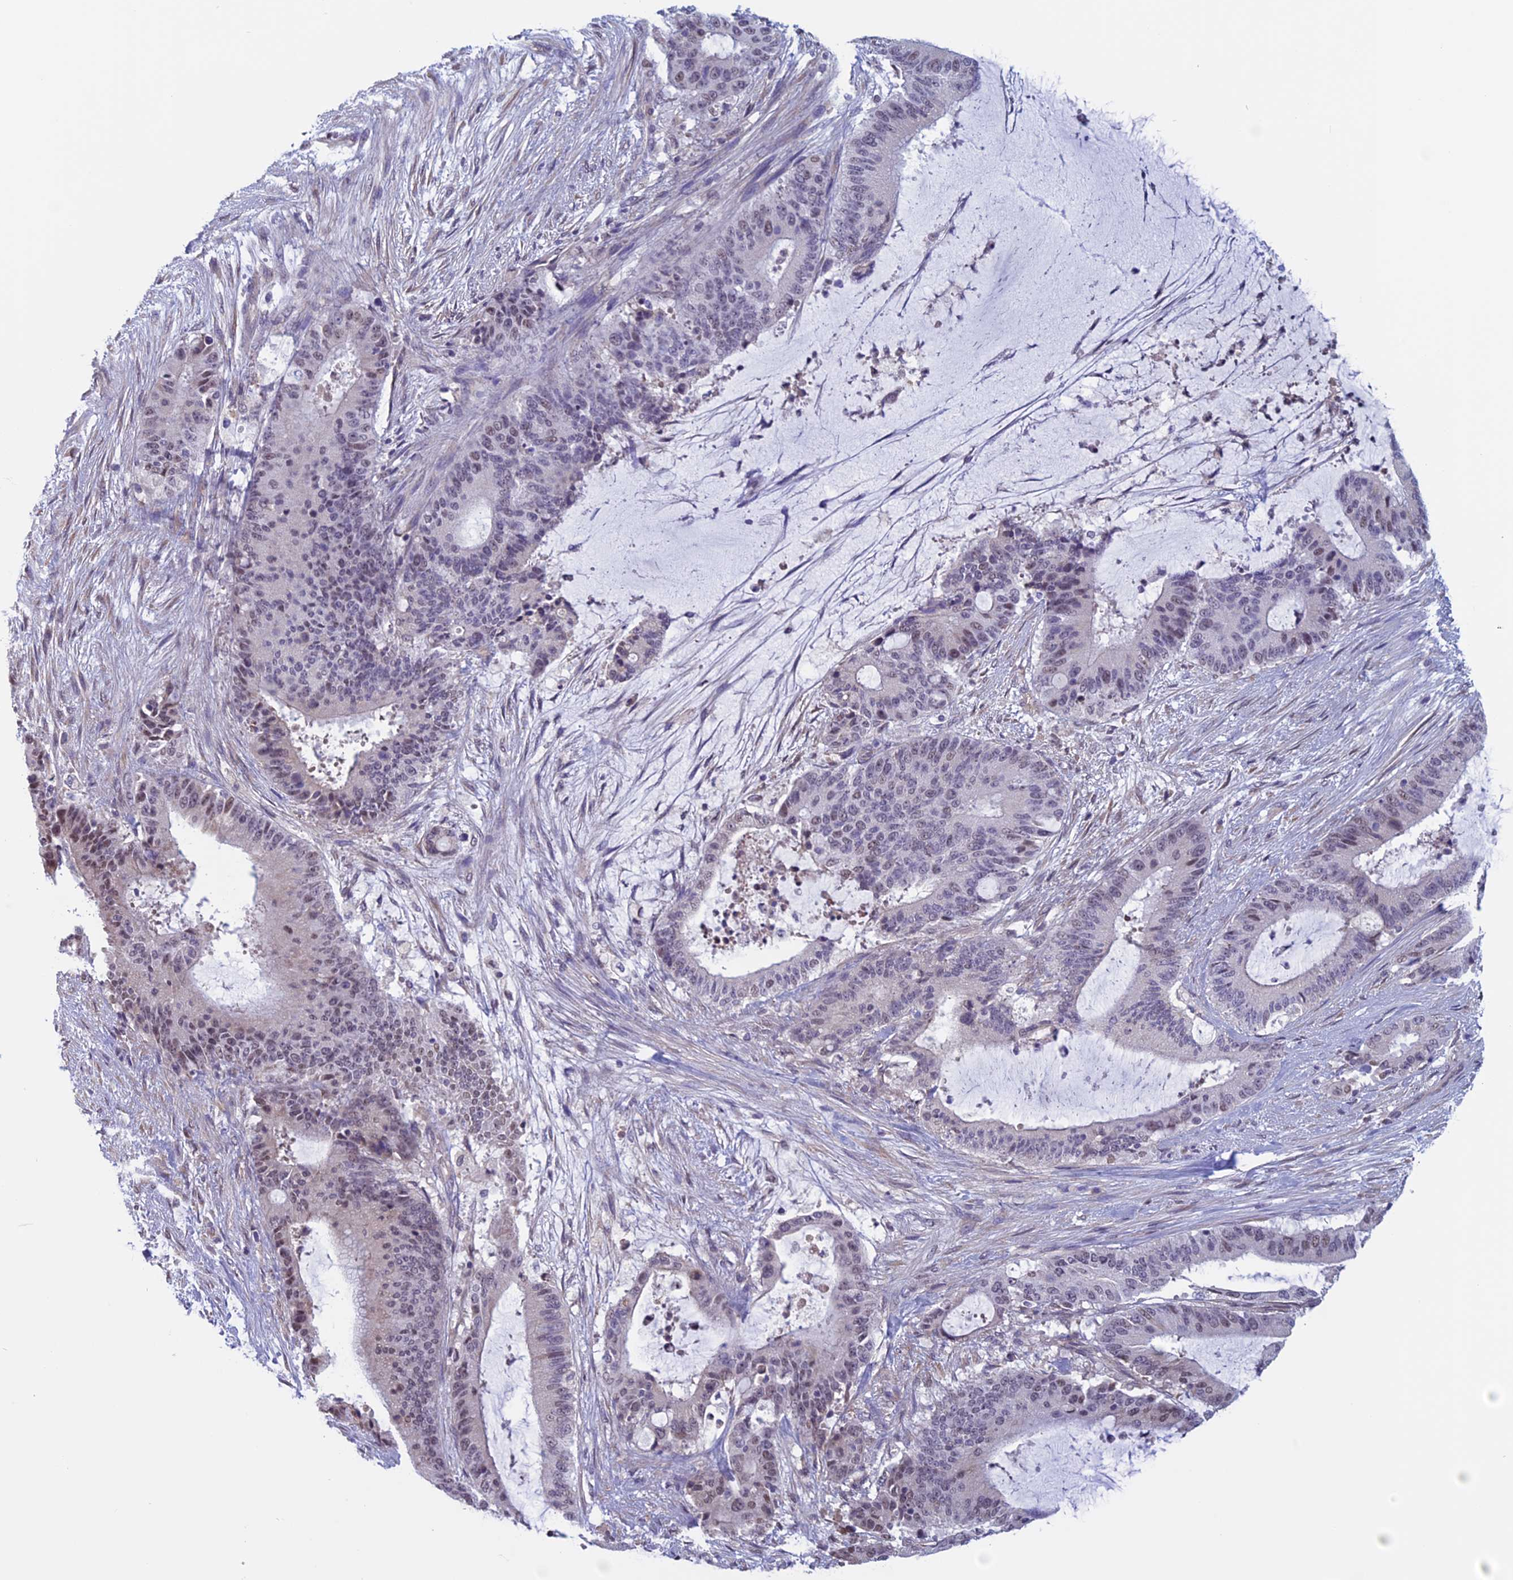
{"staining": {"intensity": "weak", "quantity": ">75%", "location": "nuclear"}, "tissue": "liver cancer", "cell_type": "Tumor cells", "image_type": "cancer", "snomed": [{"axis": "morphology", "description": "Normal tissue, NOS"}, {"axis": "morphology", "description": "Cholangiocarcinoma"}, {"axis": "topography", "description": "Liver"}, {"axis": "topography", "description": "Peripheral nerve tissue"}], "caption": "This is an image of IHC staining of liver cancer (cholangiocarcinoma), which shows weak positivity in the nuclear of tumor cells.", "gene": "SLC1A6", "patient": {"sex": "female", "age": 73}}